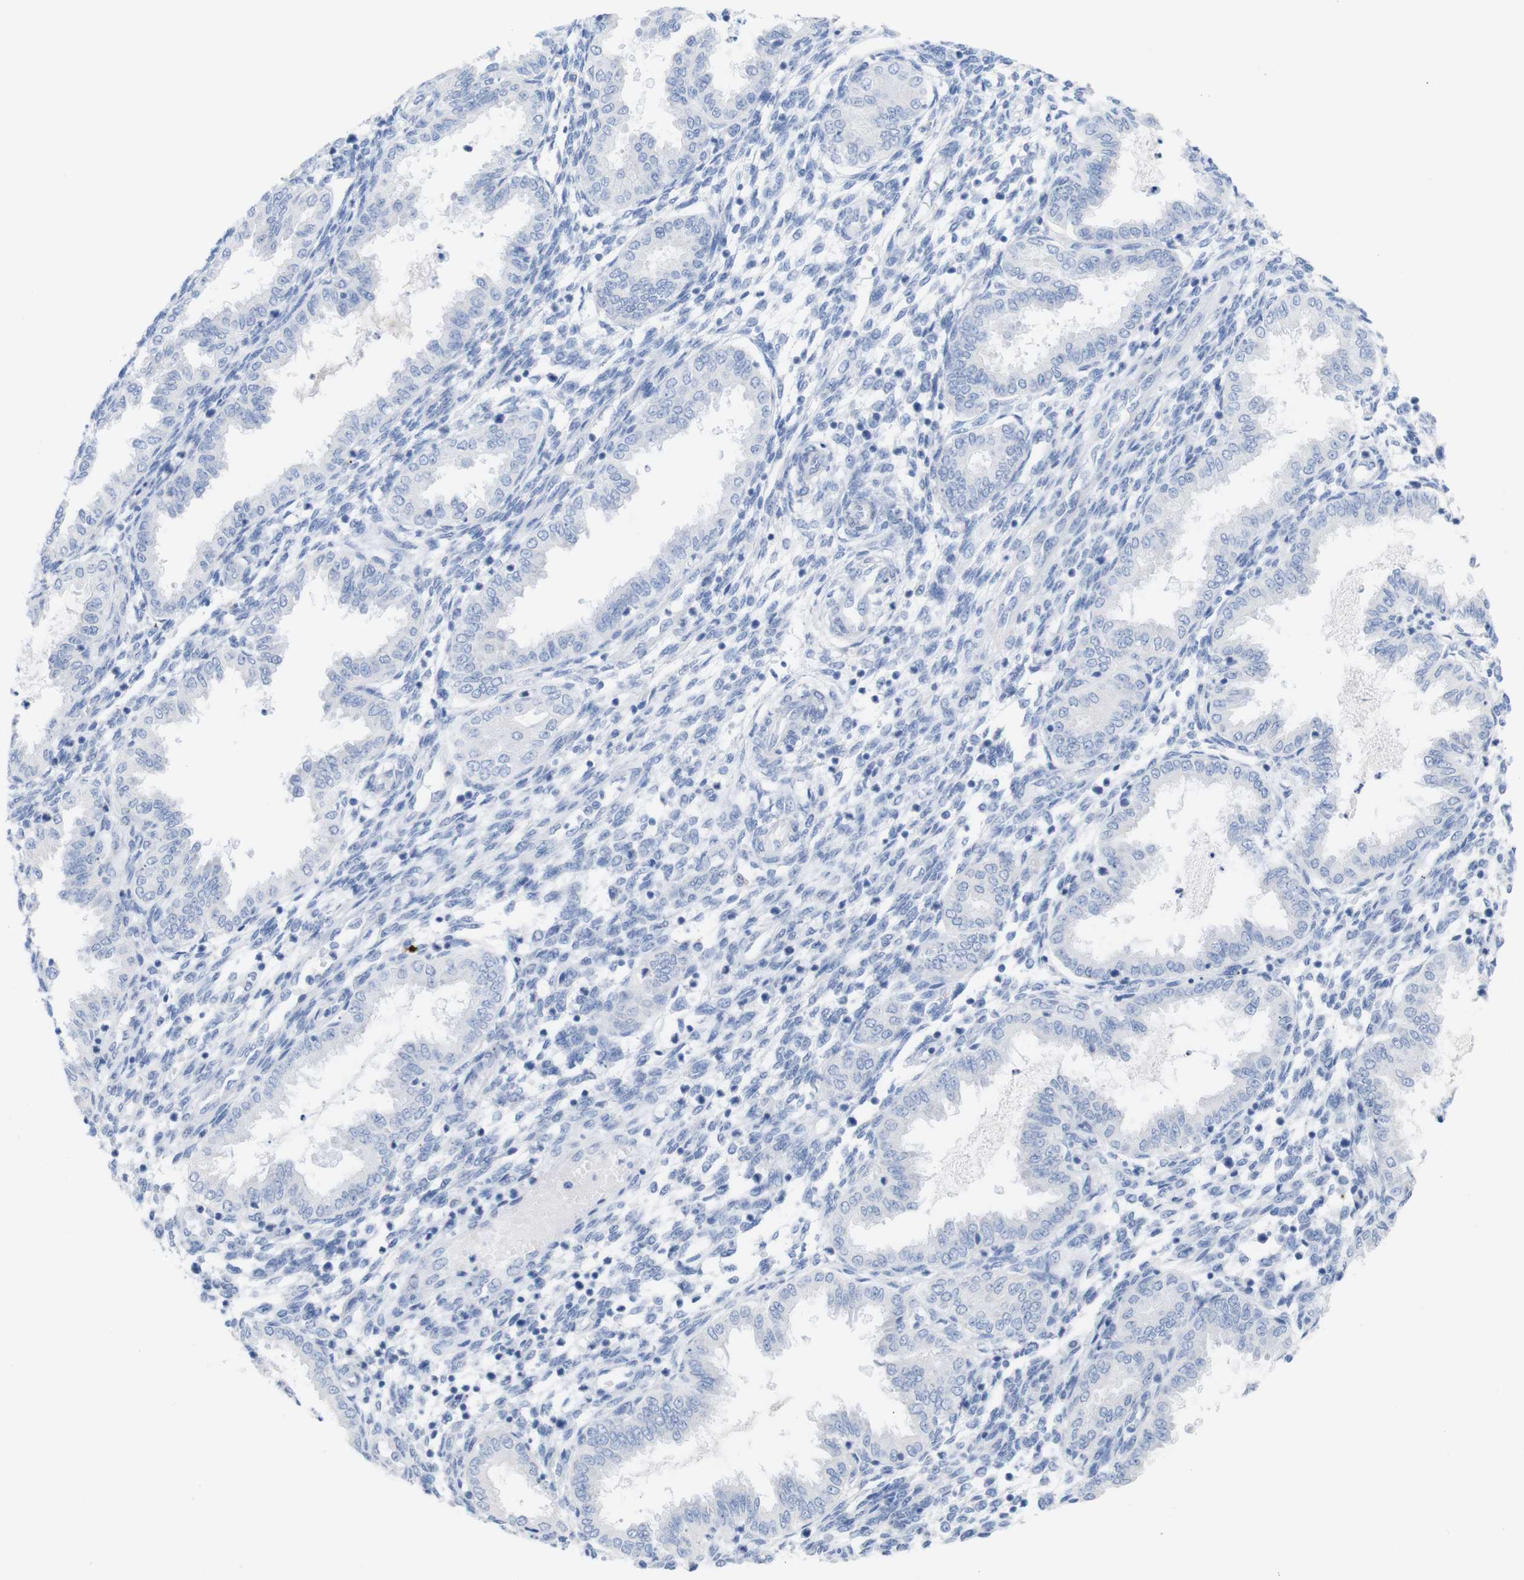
{"staining": {"intensity": "negative", "quantity": "none", "location": "none"}, "tissue": "endometrium", "cell_type": "Cells in endometrial stroma", "image_type": "normal", "snomed": [{"axis": "morphology", "description": "Normal tissue, NOS"}, {"axis": "topography", "description": "Endometrium"}], "caption": "Immunohistochemical staining of unremarkable endometrium demonstrates no significant expression in cells in endometrial stroma.", "gene": "PNMA1", "patient": {"sex": "female", "age": 33}}